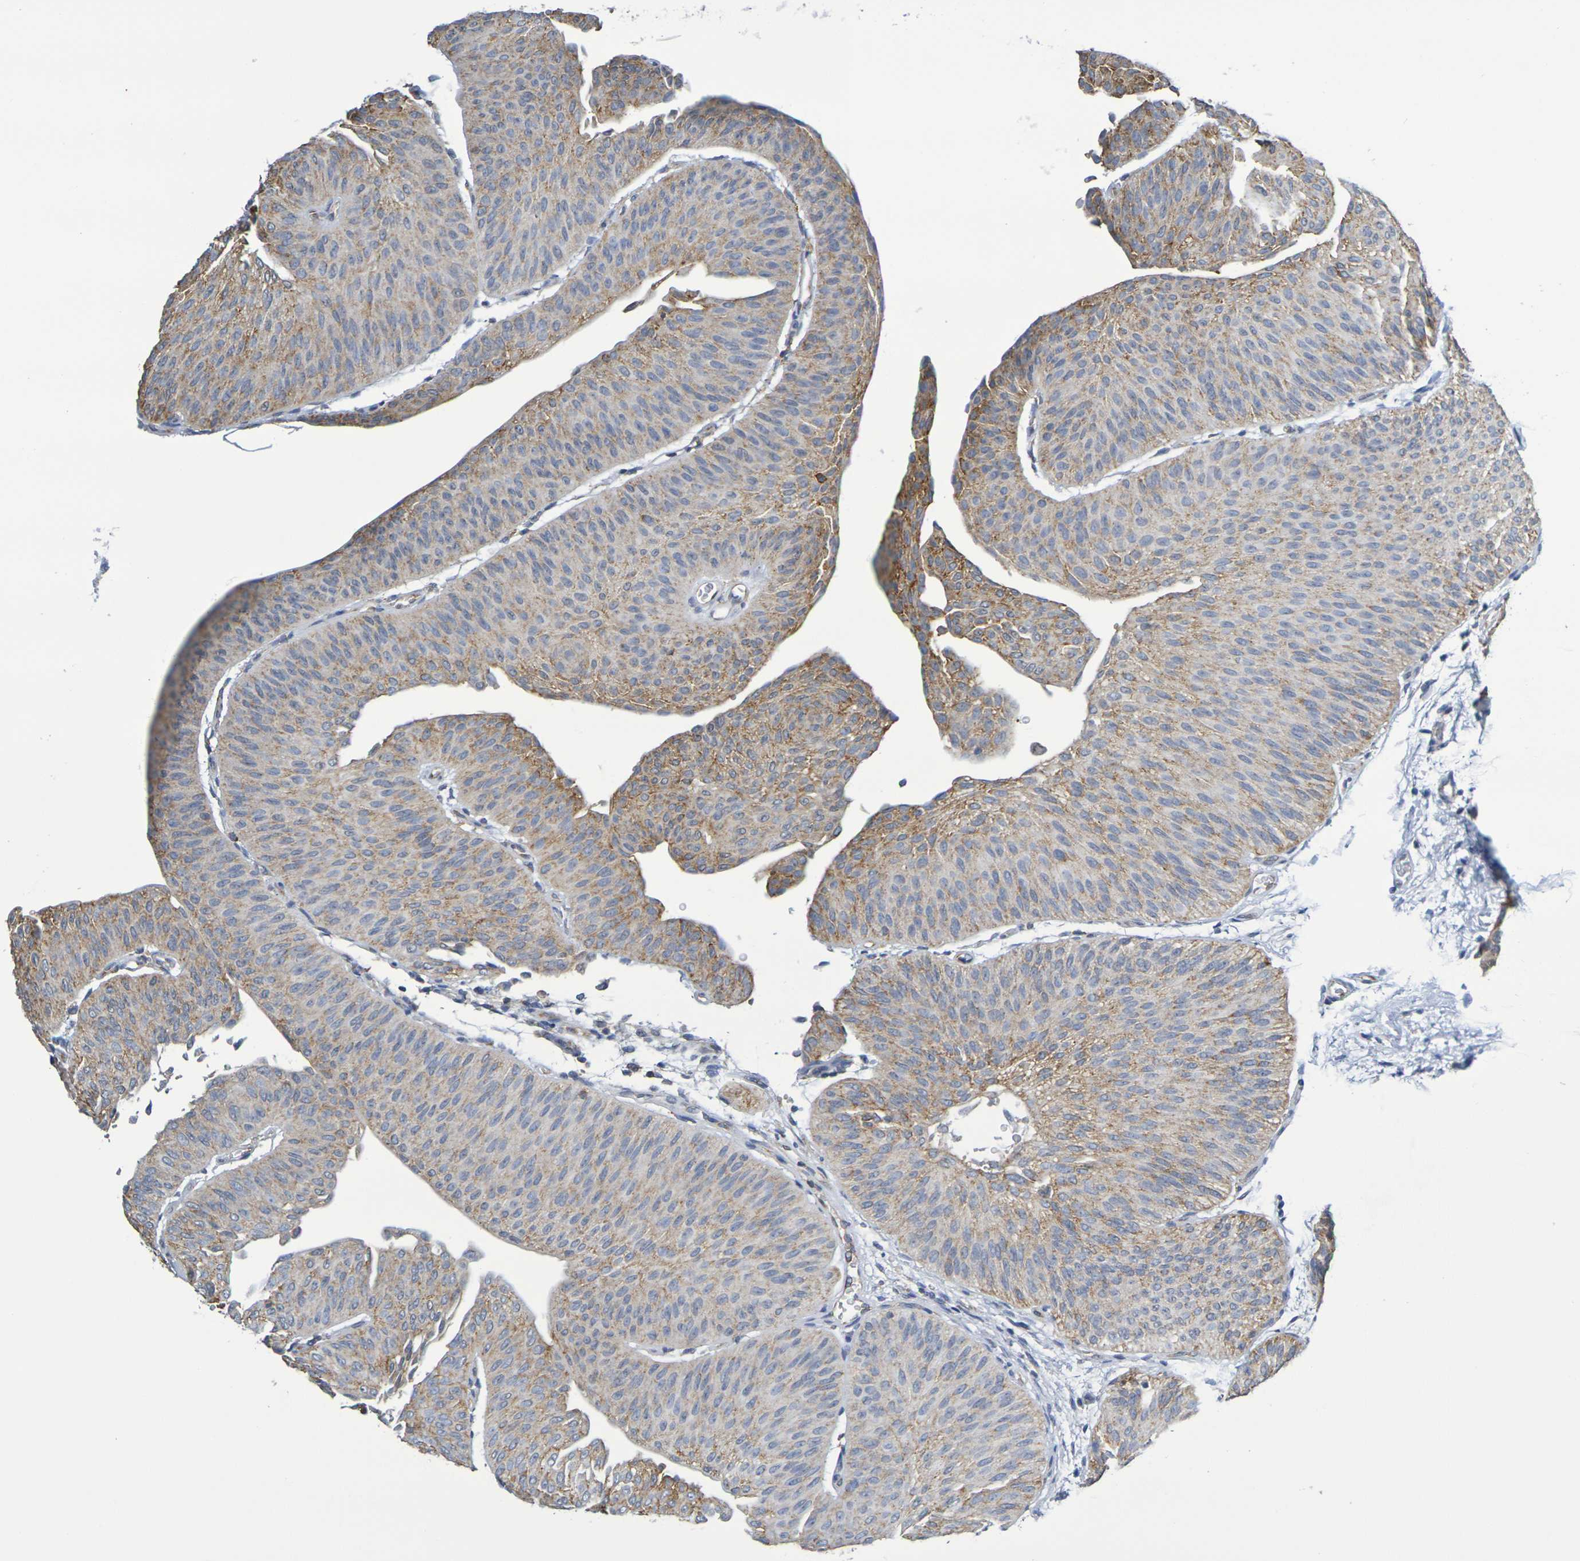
{"staining": {"intensity": "moderate", "quantity": ">75%", "location": "cytoplasmic/membranous"}, "tissue": "urothelial cancer", "cell_type": "Tumor cells", "image_type": "cancer", "snomed": [{"axis": "morphology", "description": "Urothelial carcinoma, Low grade"}, {"axis": "topography", "description": "Urinary bladder"}], "caption": "Human urothelial carcinoma (low-grade) stained for a protein (brown) reveals moderate cytoplasmic/membranous positive positivity in about >75% of tumor cells.", "gene": "CHRNB1", "patient": {"sex": "female", "age": 60}}